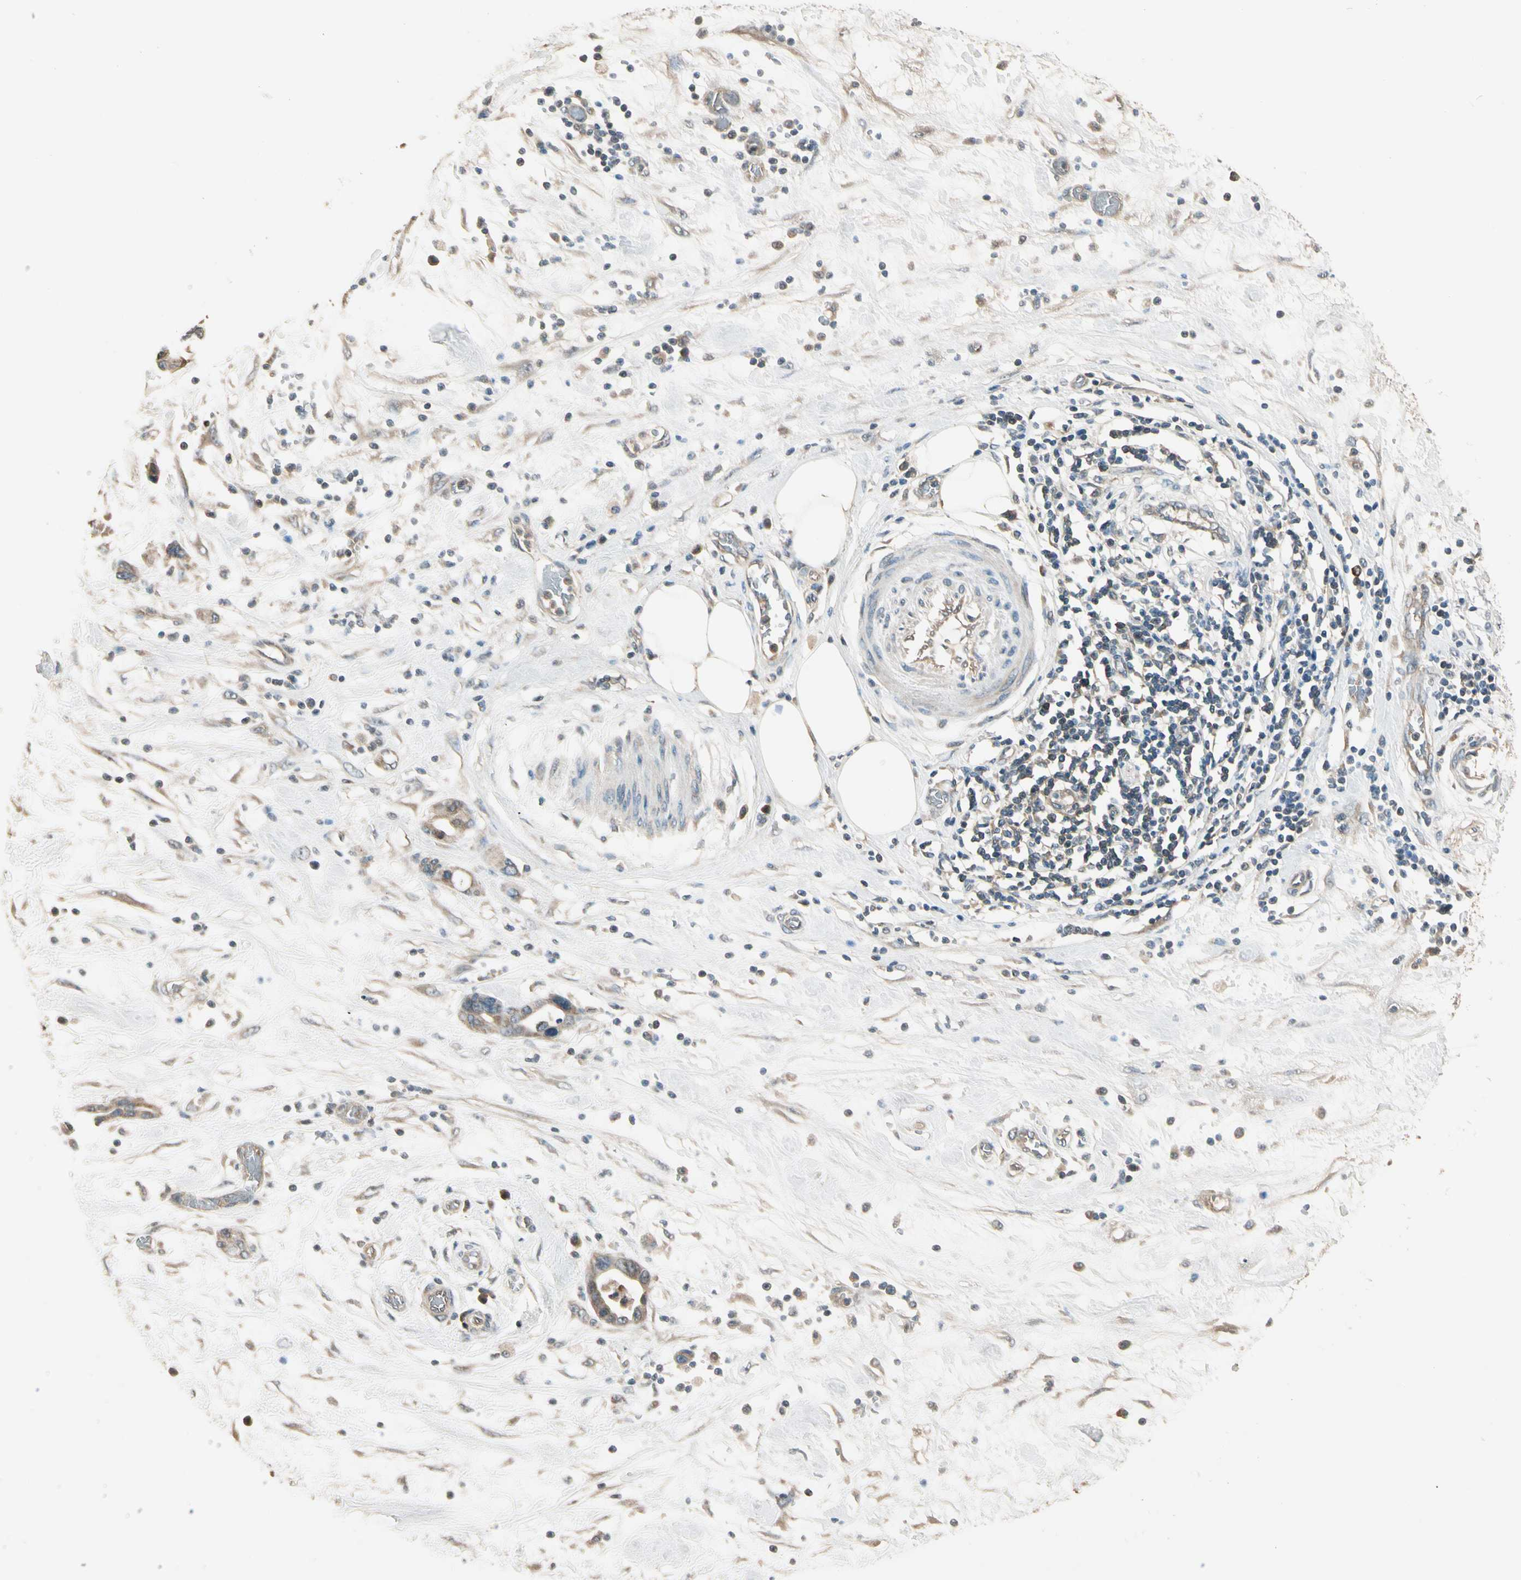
{"staining": {"intensity": "weak", "quantity": ">75%", "location": "cytoplasmic/membranous"}, "tissue": "pancreatic cancer", "cell_type": "Tumor cells", "image_type": "cancer", "snomed": [{"axis": "morphology", "description": "Adenocarcinoma, NOS"}, {"axis": "topography", "description": "Pancreas"}], "caption": "Weak cytoplasmic/membranous staining for a protein is seen in about >75% of tumor cells of pancreatic cancer (adenocarcinoma) using immunohistochemistry (IHC).", "gene": "TNFRSF21", "patient": {"sex": "female", "age": 57}}